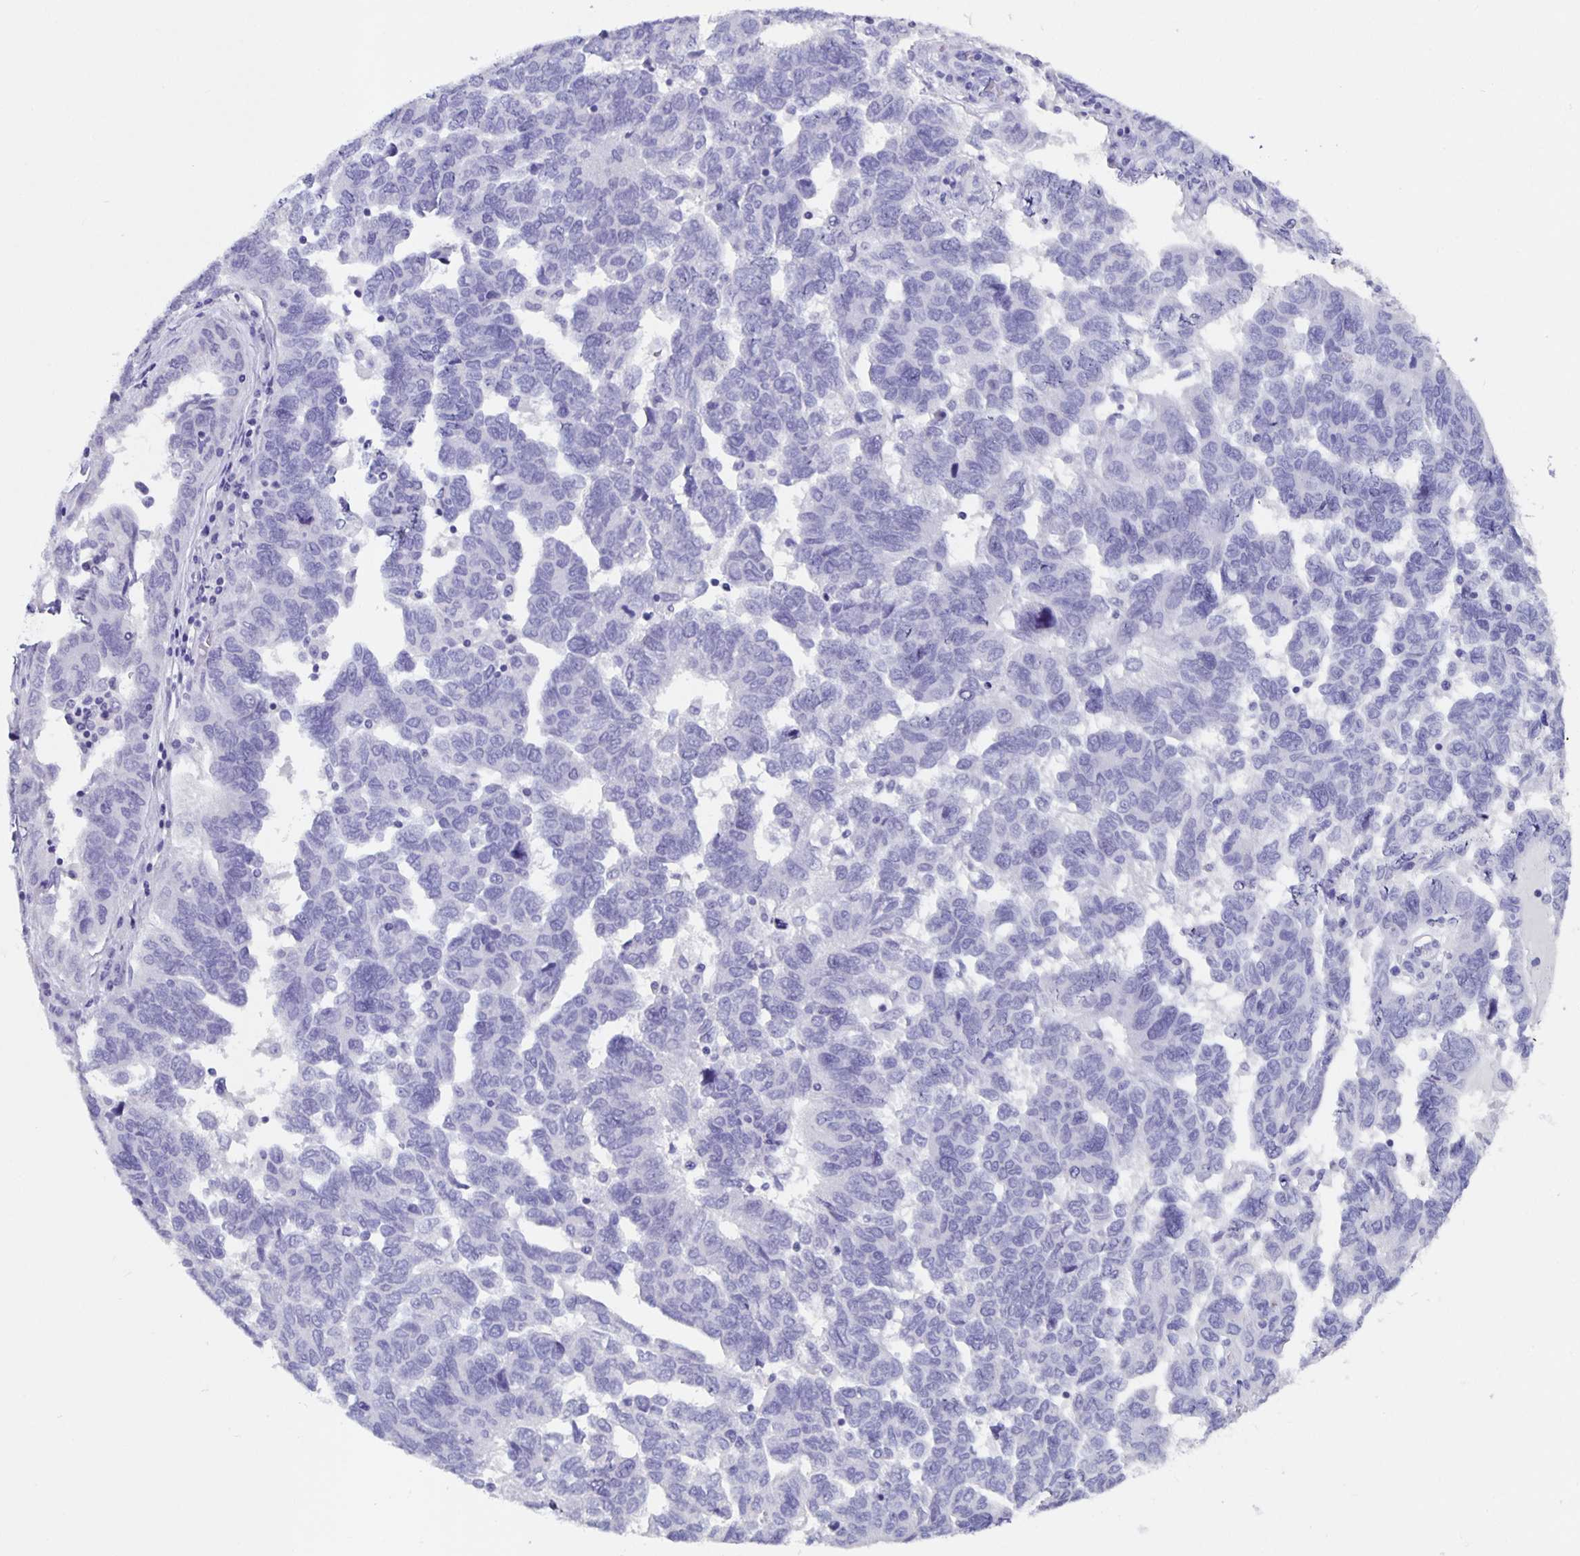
{"staining": {"intensity": "negative", "quantity": "none", "location": "none"}, "tissue": "ovarian cancer", "cell_type": "Tumor cells", "image_type": "cancer", "snomed": [{"axis": "morphology", "description": "Cystadenocarcinoma, serous, NOS"}, {"axis": "topography", "description": "Ovary"}], "caption": "Protein analysis of serous cystadenocarcinoma (ovarian) displays no significant staining in tumor cells.", "gene": "ODF3B", "patient": {"sex": "female", "age": 64}}